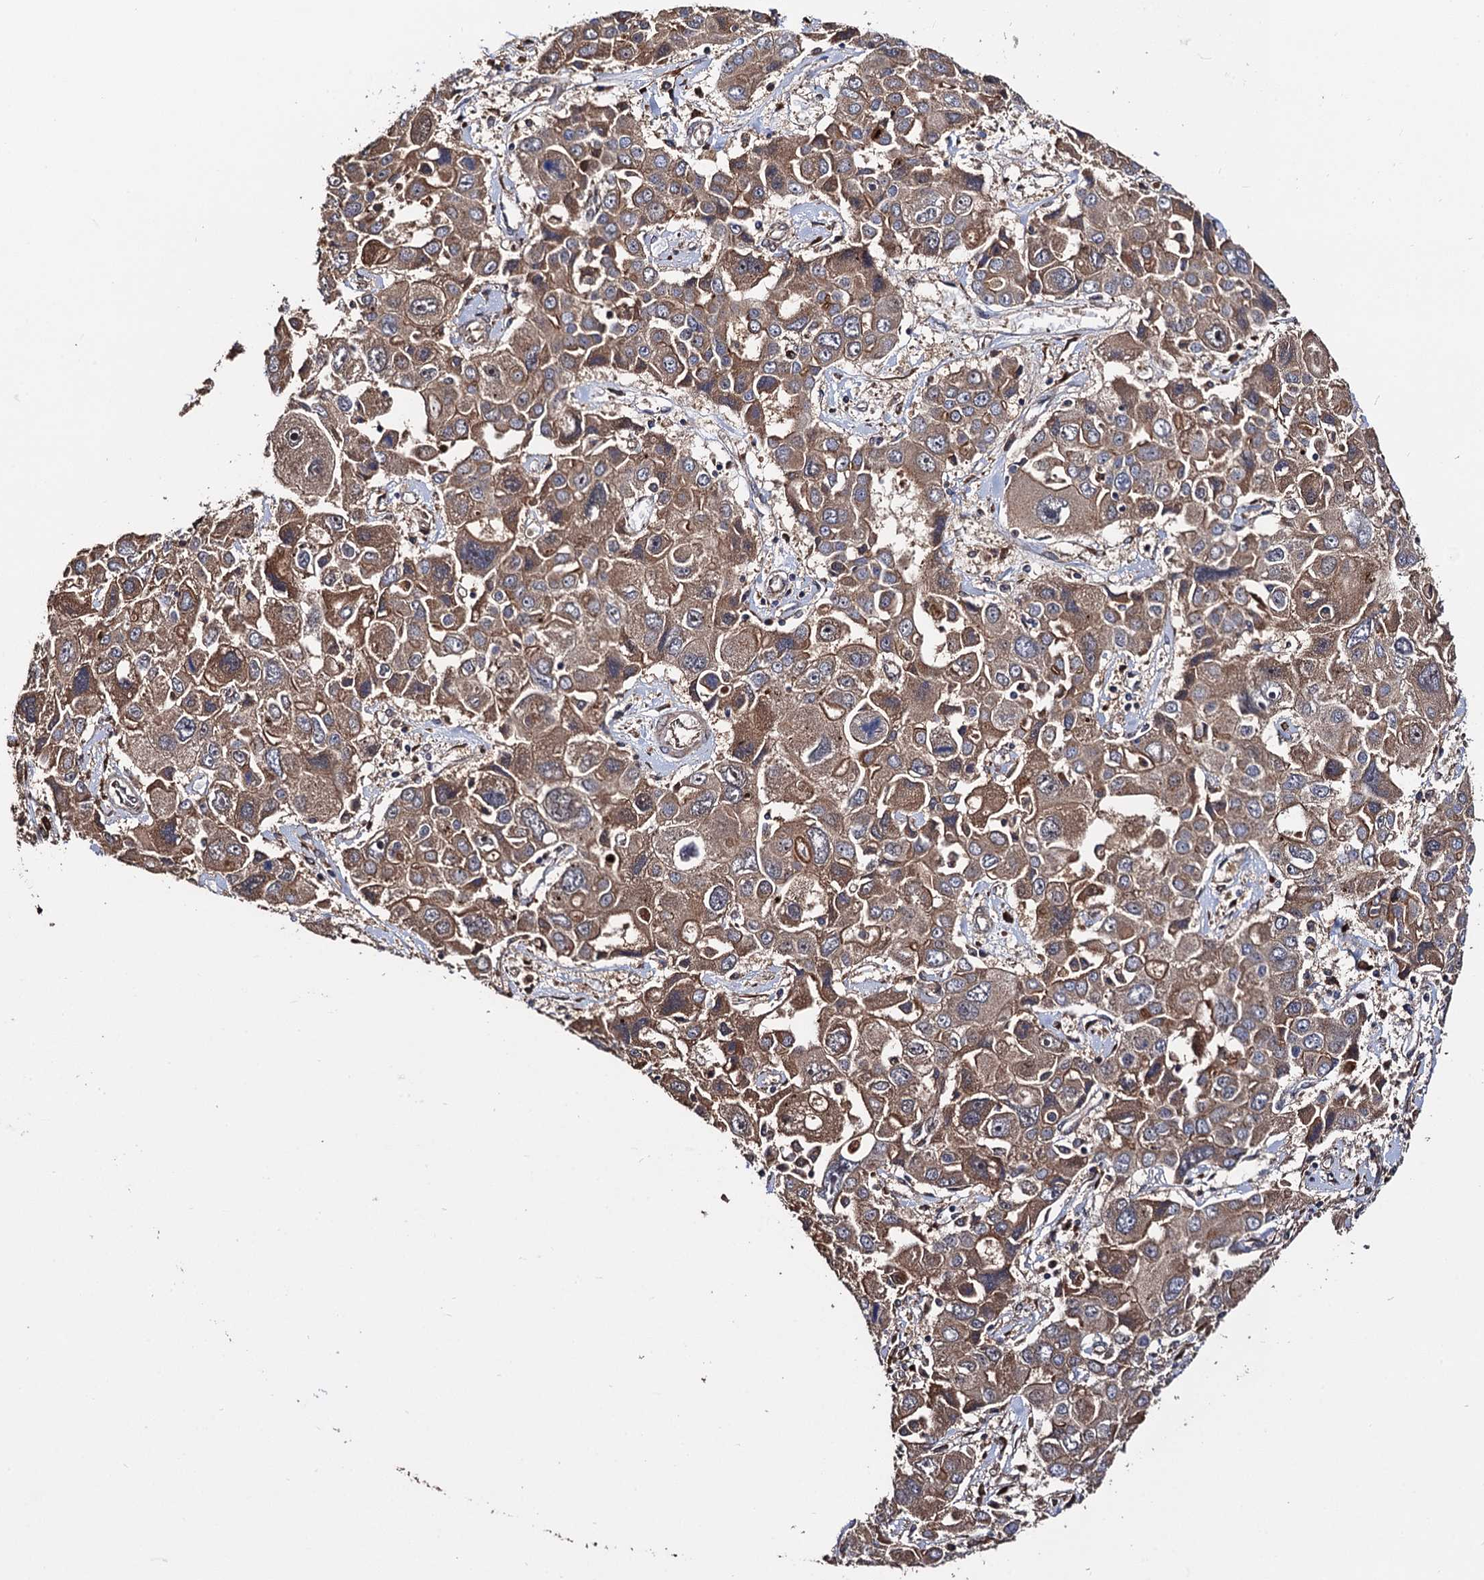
{"staining": {"intensity": "moderate", "quantity": ">75%", "location": "cytoplasmic/membranous"}, "tissue": "liver cancer", "cell_type": "Tumor cells", "image_type": "cancer", "snomed": [{"axis": "morphology", "description": "Cholangiocarcinoma"}, {"axis": "topography", "description": "Liver"}], "caption": "Immunohistochemistry (IHC) image of human liver cholangiocarcinoma stained for a protein (brown), which demonstrates medium levels of moderate cytoplasmic/membranous expression in about >75% of tumor cells.", "gene": "MIER2", "patient": {"sex": "male", "age": 67}}